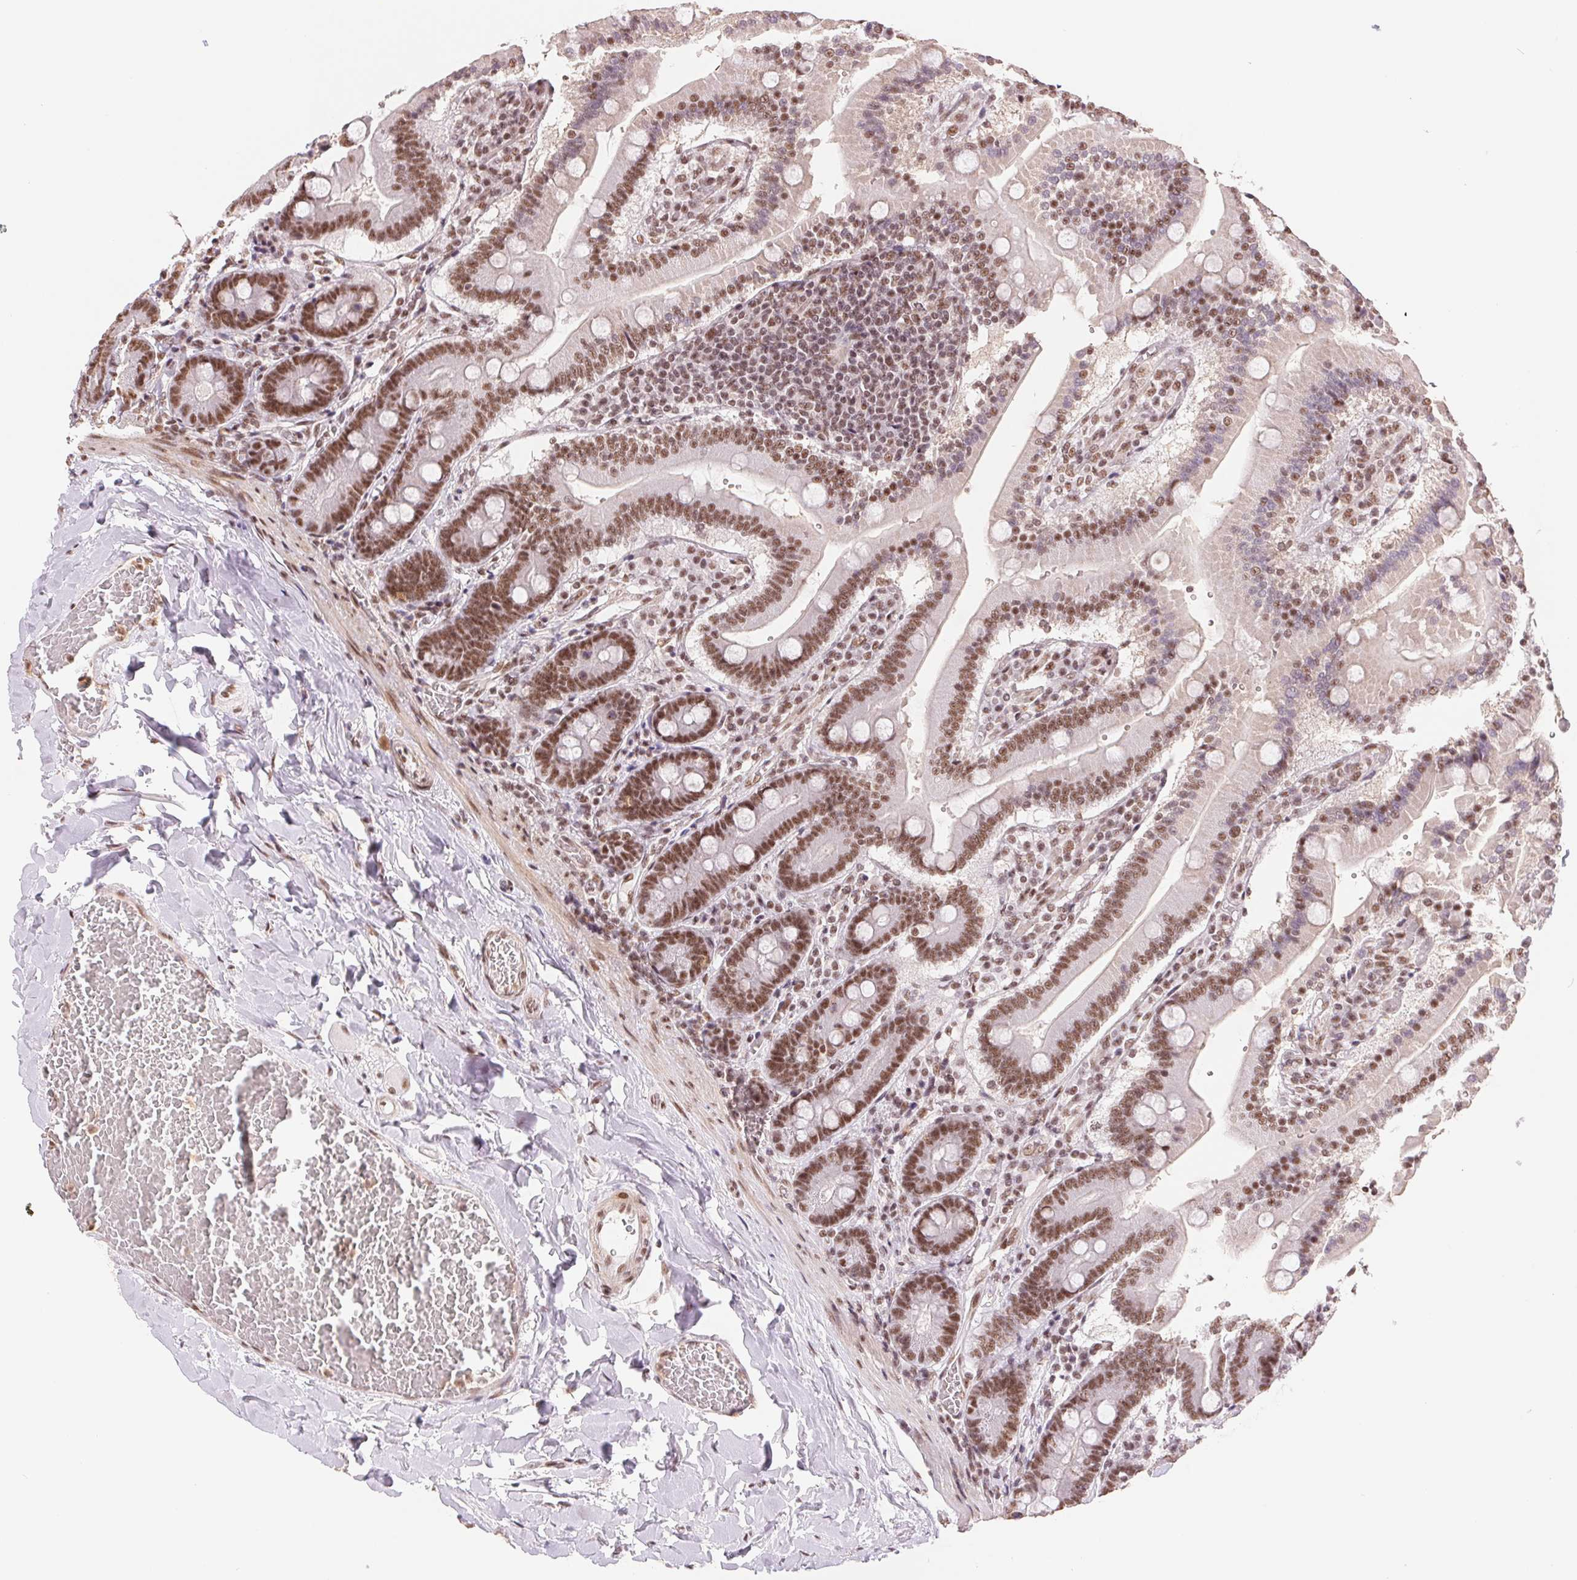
{"staining": {"intensity": "moderate", "quantity": ">75%", "location": "nuclear"}, "tissue": "duodenum", "cell_type": "Glandular cells", "image_type": "normal", "snomed": [{"axis": "morphology", "description": "Normal tissue, NOS"}, {"axis": "topography", "description": "Duodenum"}], "caption": "DAB (3,3'-diaminobenzidine) immunohistochemical staining of unremarkable human duodenum displays moderate nuclear protein staining in approximately >75% of glandular cells.", "gene": "SREK1", "patient": {"sex": "female", "age": 62}}